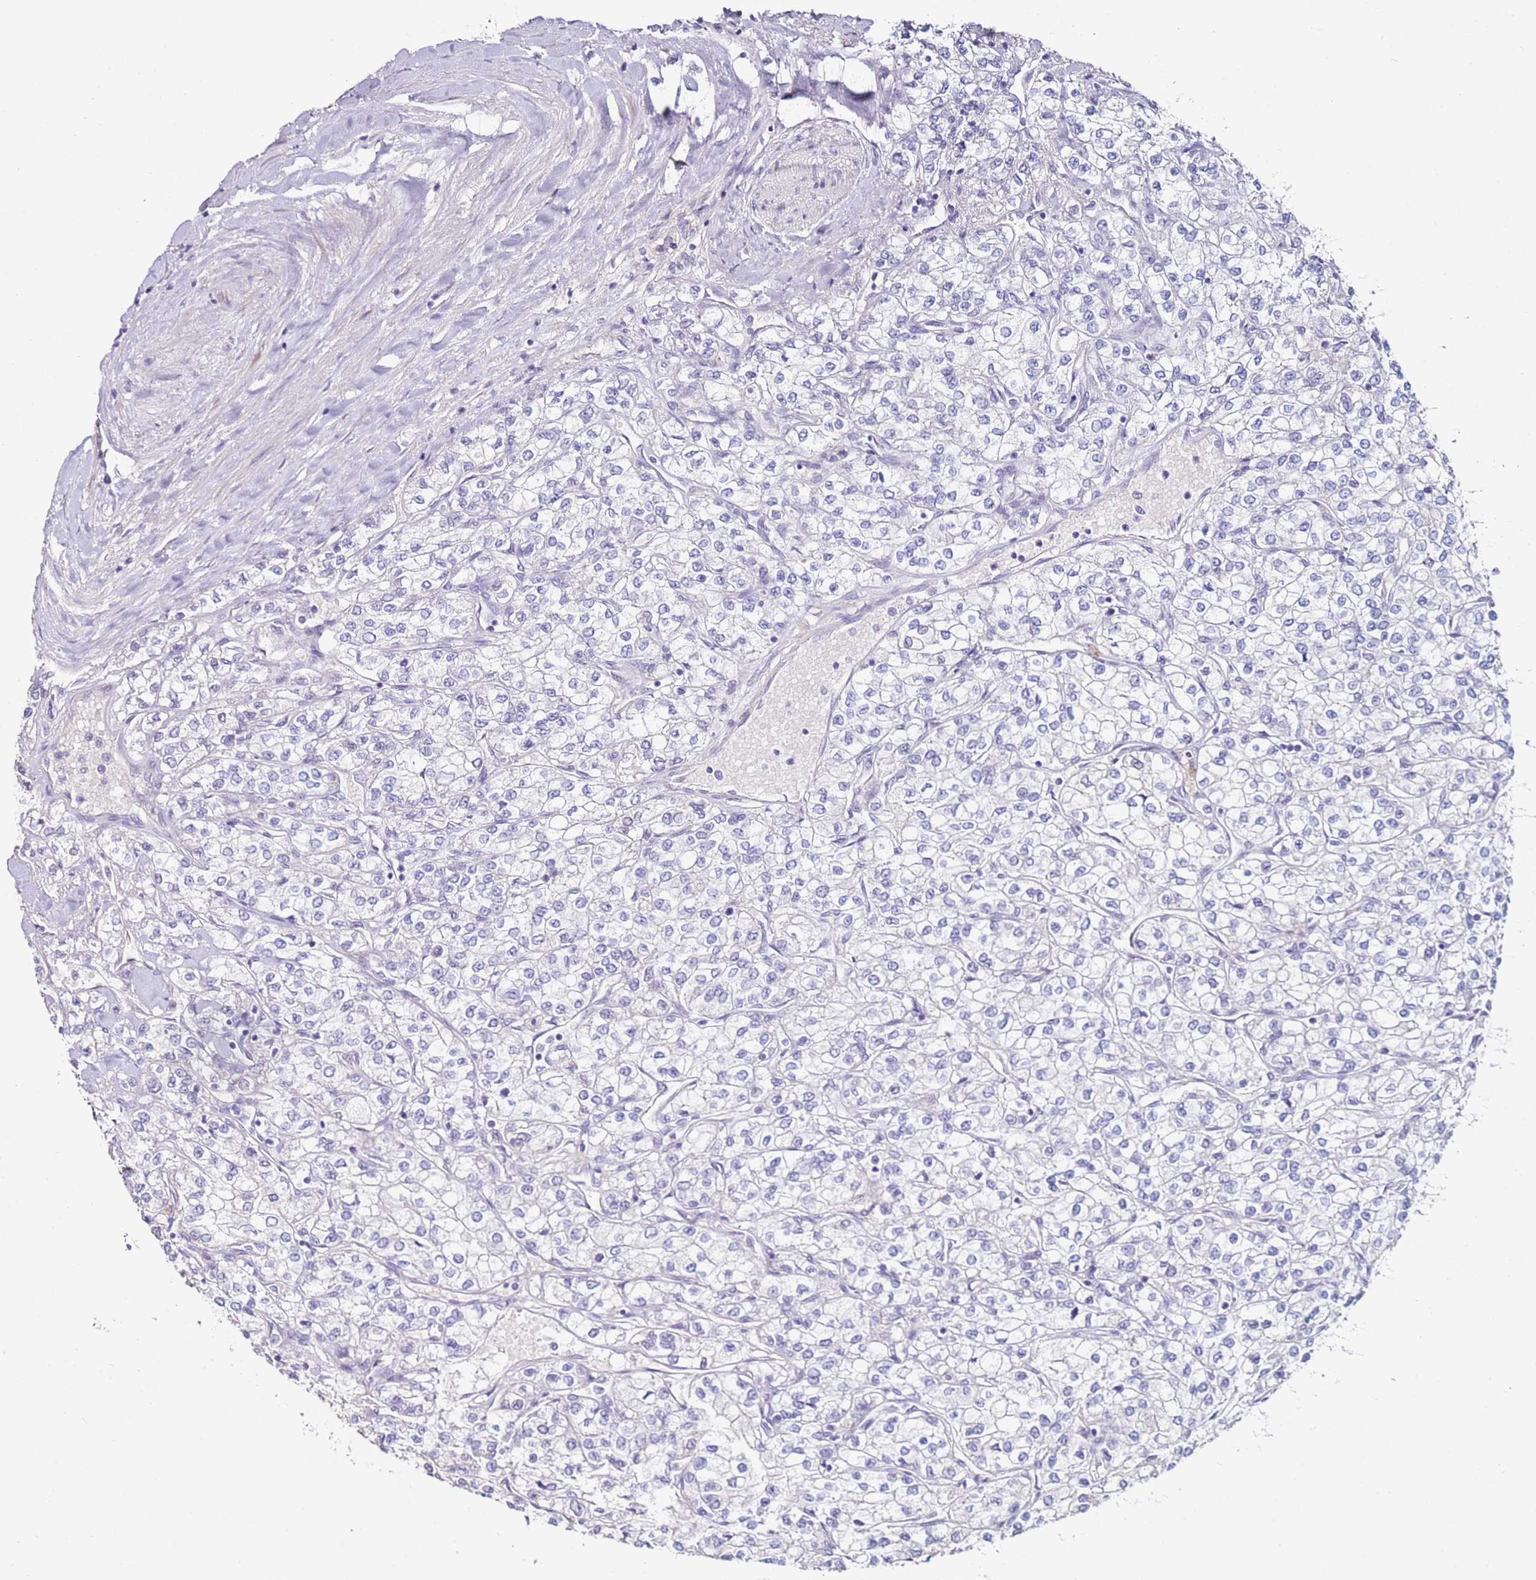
{"staining": {"intensity": "negative", "quantity": "none", "location": "none"}, "tissue": "renal cancer", "cell_type": "Tumor cells", "image_type": "cancer", "snomed": [{"axis": "morphology", "description": "Adenocarcinoma, NOS"}, {"axis": "topography", "description": "Kidney"}], "caption": "A photomicrograph of human adenocarcinoma (renal) is negative for staining in tumor cells.", "gene": "RARS2", "patient": {"sex": "male", "age": 80}}